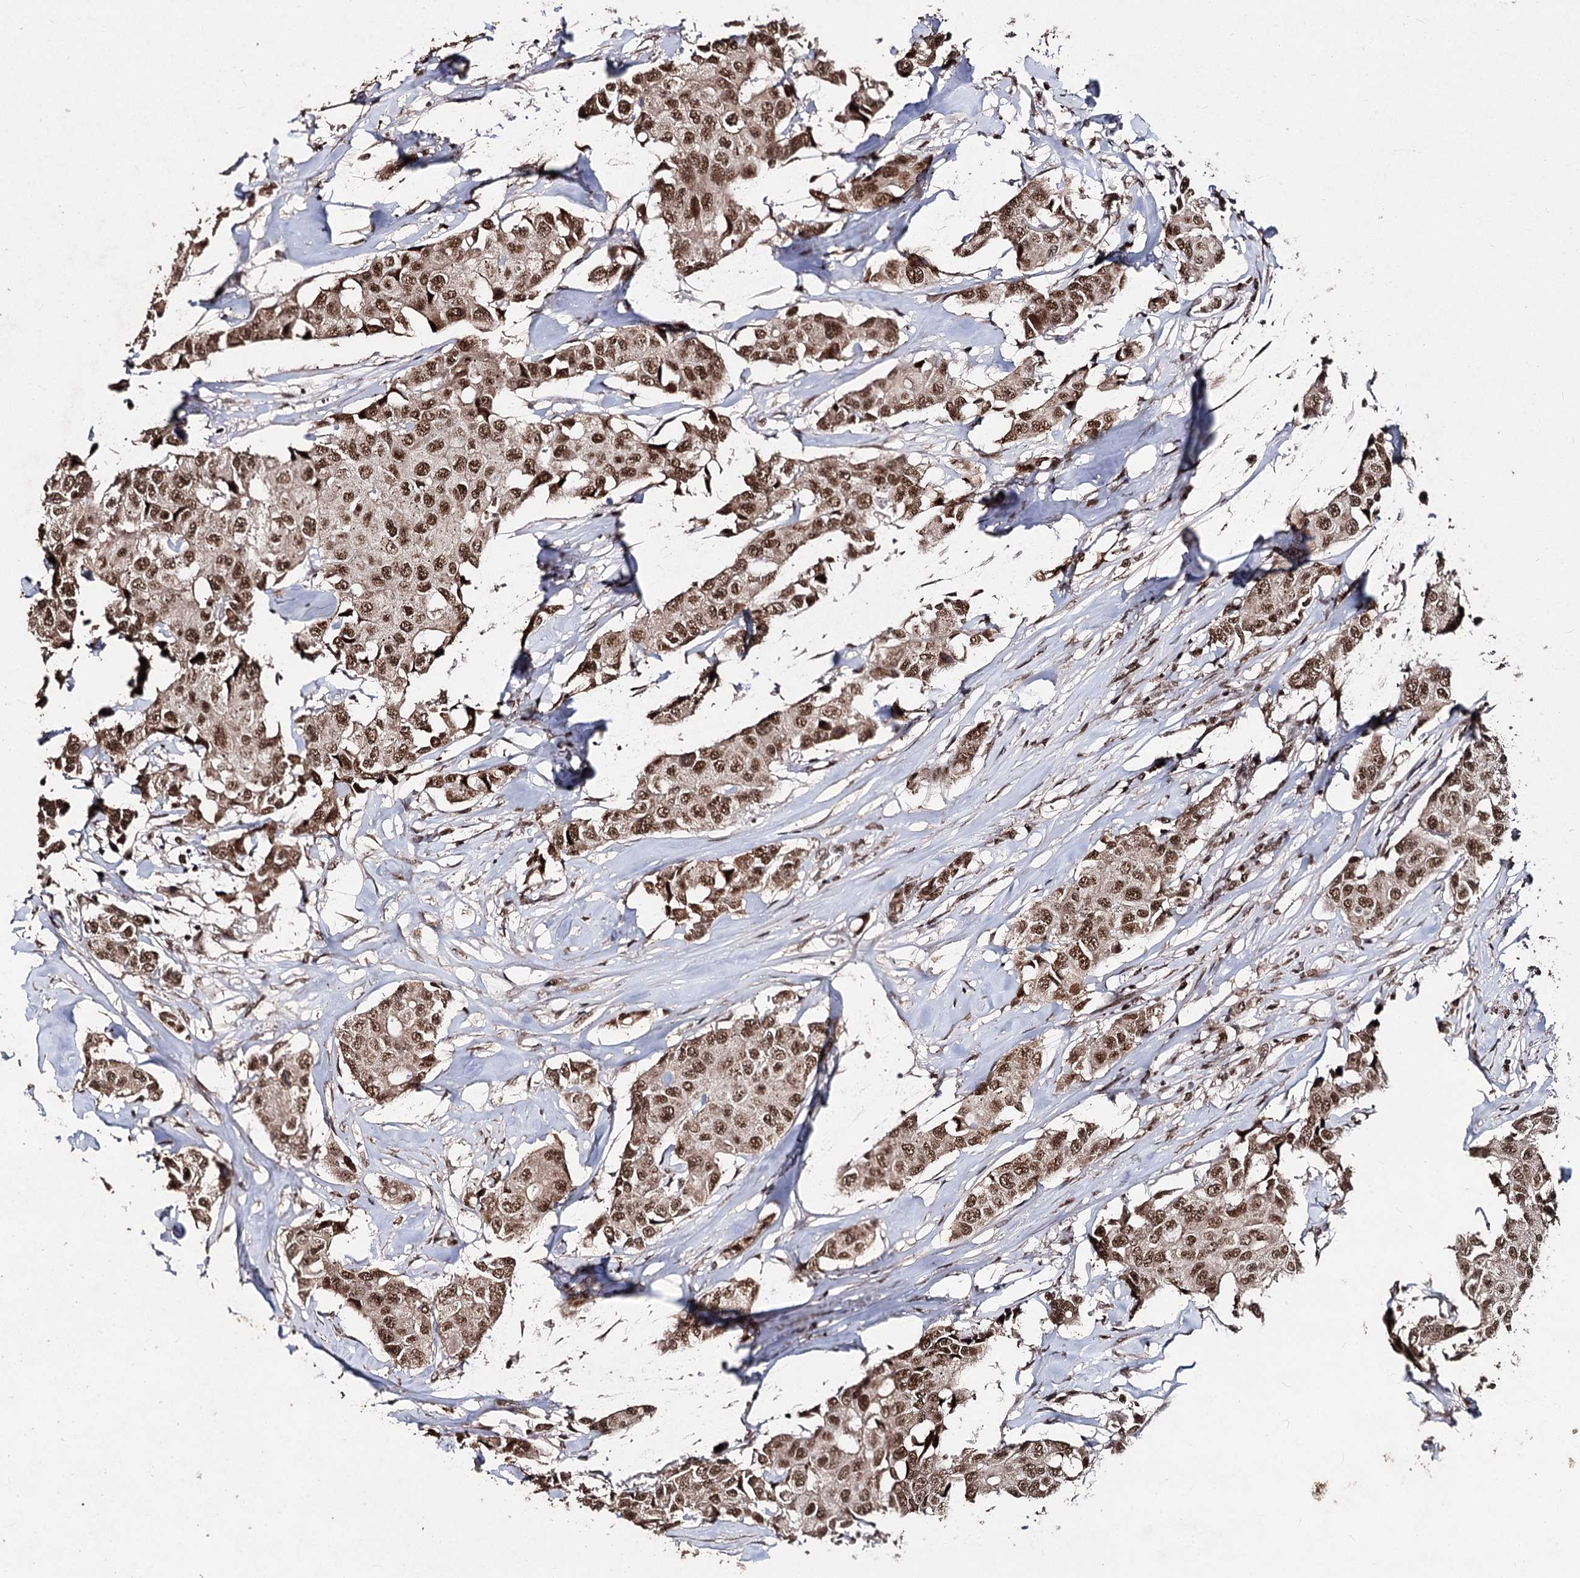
{"staining": {"intensity": "strong", "quantity": ">75%", "location": "nuclear"}, "tissue": "breast cancer", "cell_type": "Tumor cells", "image_type": "cancer", "snomed": [{"axis": "morphology", "description": "Duct carcinoma"}, {"axis": "topography", "description": "Breast"}], "caption": "Immunohistochemistry (IHC) of human infiltrating ductal carcinoma (breast) reveals high levels of strong nuclear staining in approximately >75% of tumor cells. The staining was performed using DAB to visualize the protein expression in brown, while the nuclei were stained in blue with hematoxylin (Magnification: 20x).", "gene": "U2SURP", "patient": {"sex": "female", "age": 80}}